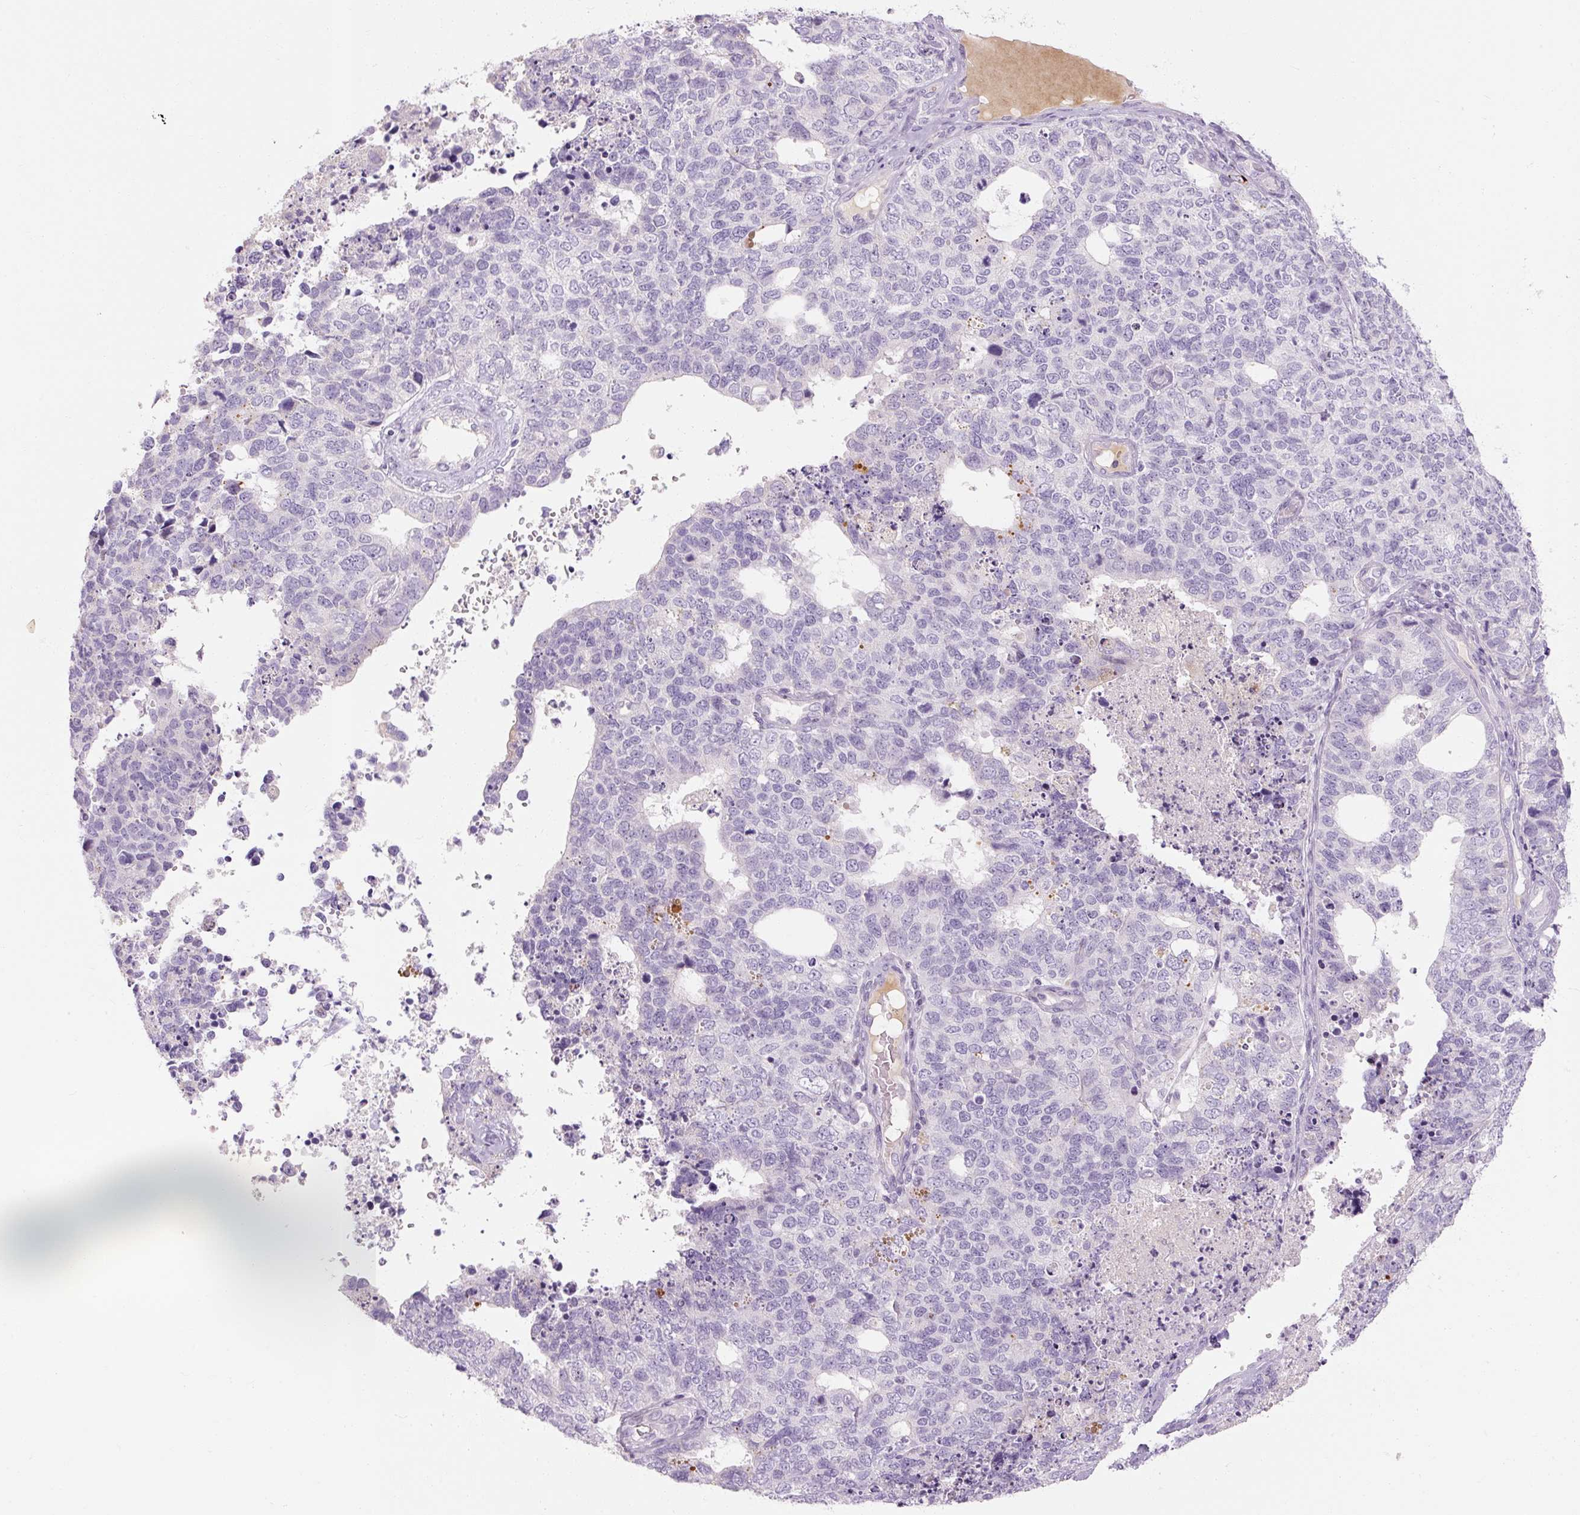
{"staining": {"intensity": "negative", "quantity": "none", "location": "none"}, "tissue": "cervical cancer", "cell_type": "Tumor cells", "image_type": "cancer", "snomed": [{"axis": "morphology", "description": "Squamous cell carcinoma, NOS"}, {"axis": "topography", "description": "Cervix"}], "caption": "This histopathology image is of squamous cell carcinoma (cervical) stained with IHC to label a protein in brown with the nuclei are counter-stained blue. There is no positivity in tumor cells. The staining was performed using DAB to visualize the protein expression in brown, while the nuclei were stained in blue with hematoxylin (Magnification: 20x).", "gene": "NFE2L3", "patient": {"sex": "female", "age": 63}}